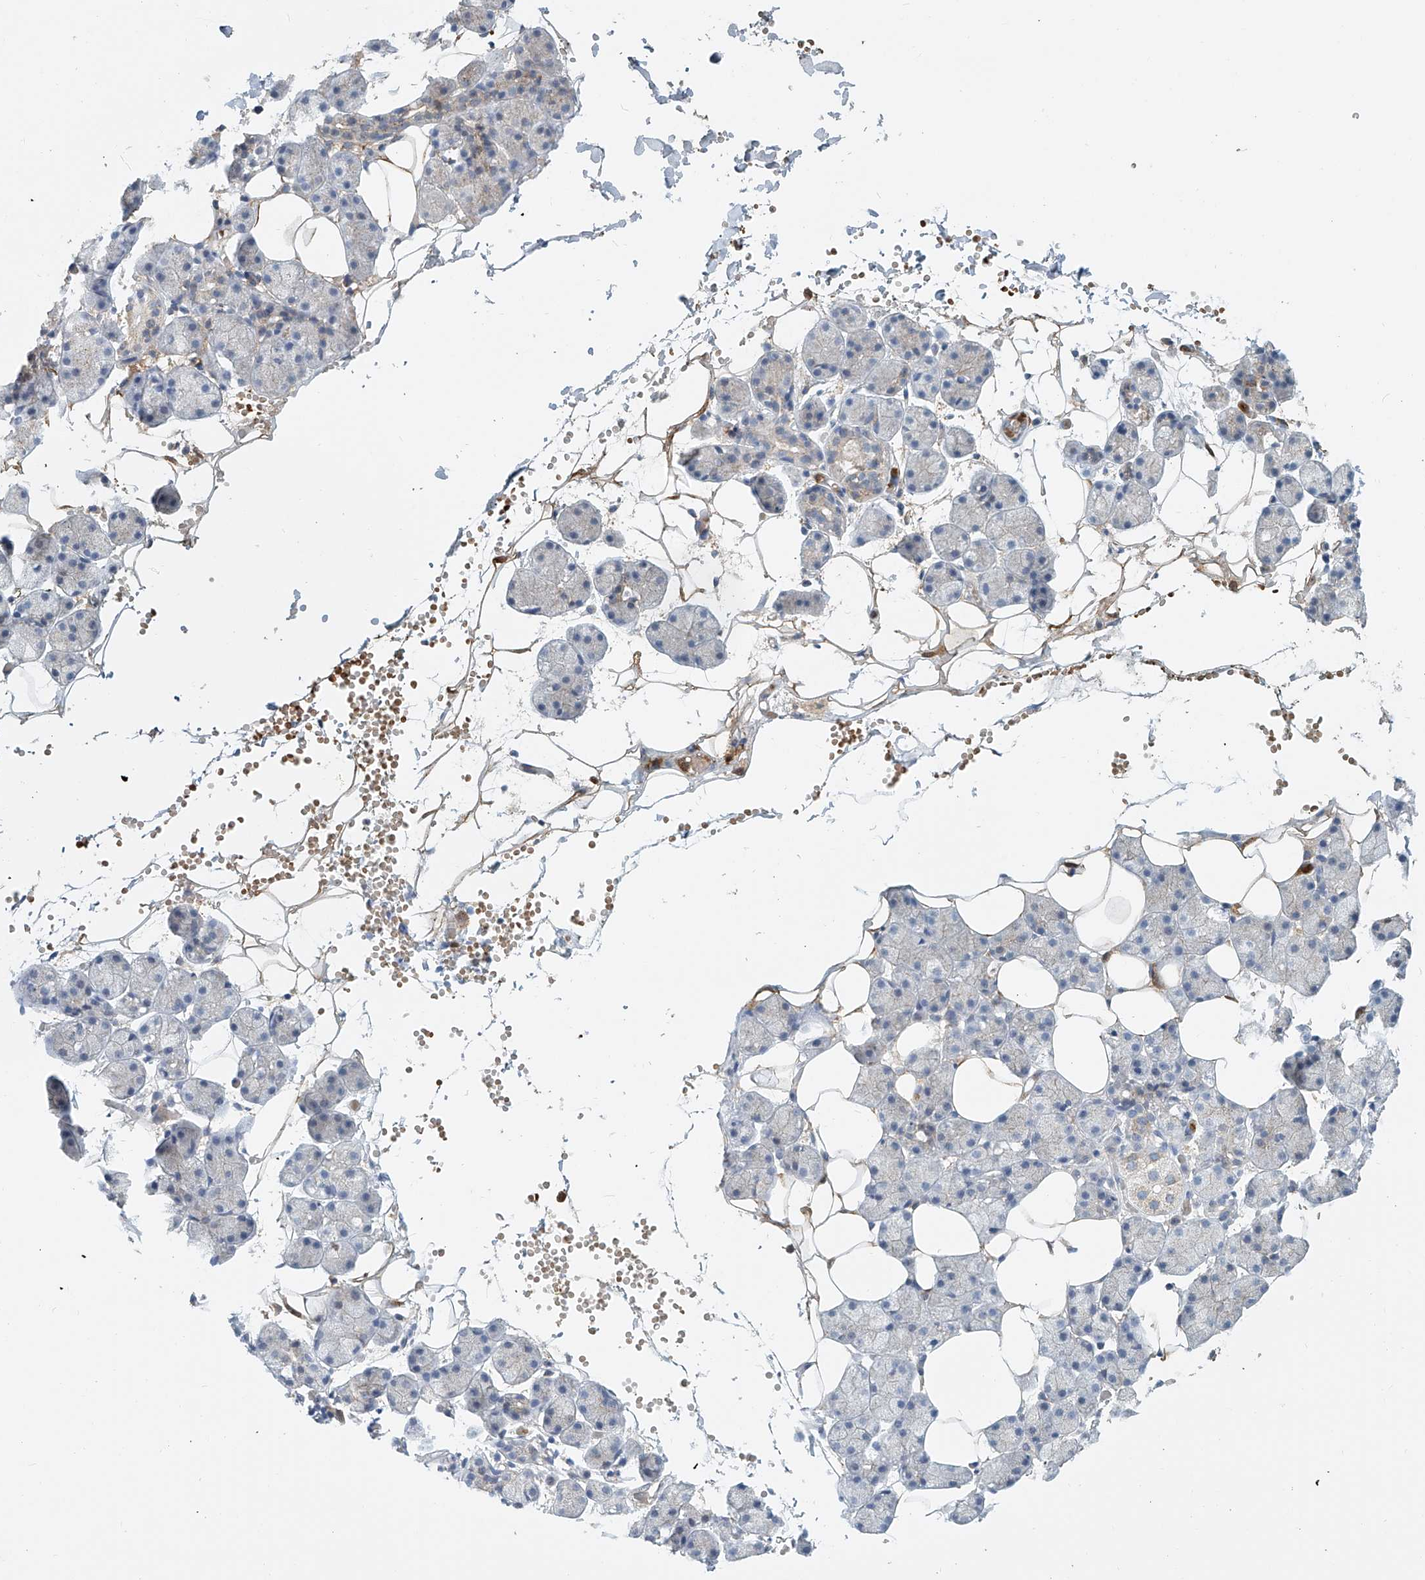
{"staining": {"intensity": "weak", "quantity": "<25%", "location": "cytoplasmic/membranous"}, "tissue": "salivary gland", "cell_type": "Glandular cells", "image_type": "normal", "snomed": [{"axis": "morphology", "description": "Normal tissue, NOS"}, {"axis": "topography", "description": "Salivary gland"}], "caption": "Immunohistochemistry (IHC) of unremarkable human salivary gland shows no expression in glandular cells. (Stains: DAB (3,3'-diaminobenzidine) IHC with hematoxylin counter stain, Microscopy: brightfield microscopy at high magnification).", "gene": "PTPRA", "patient": {"sex": "female", "age": 33}}